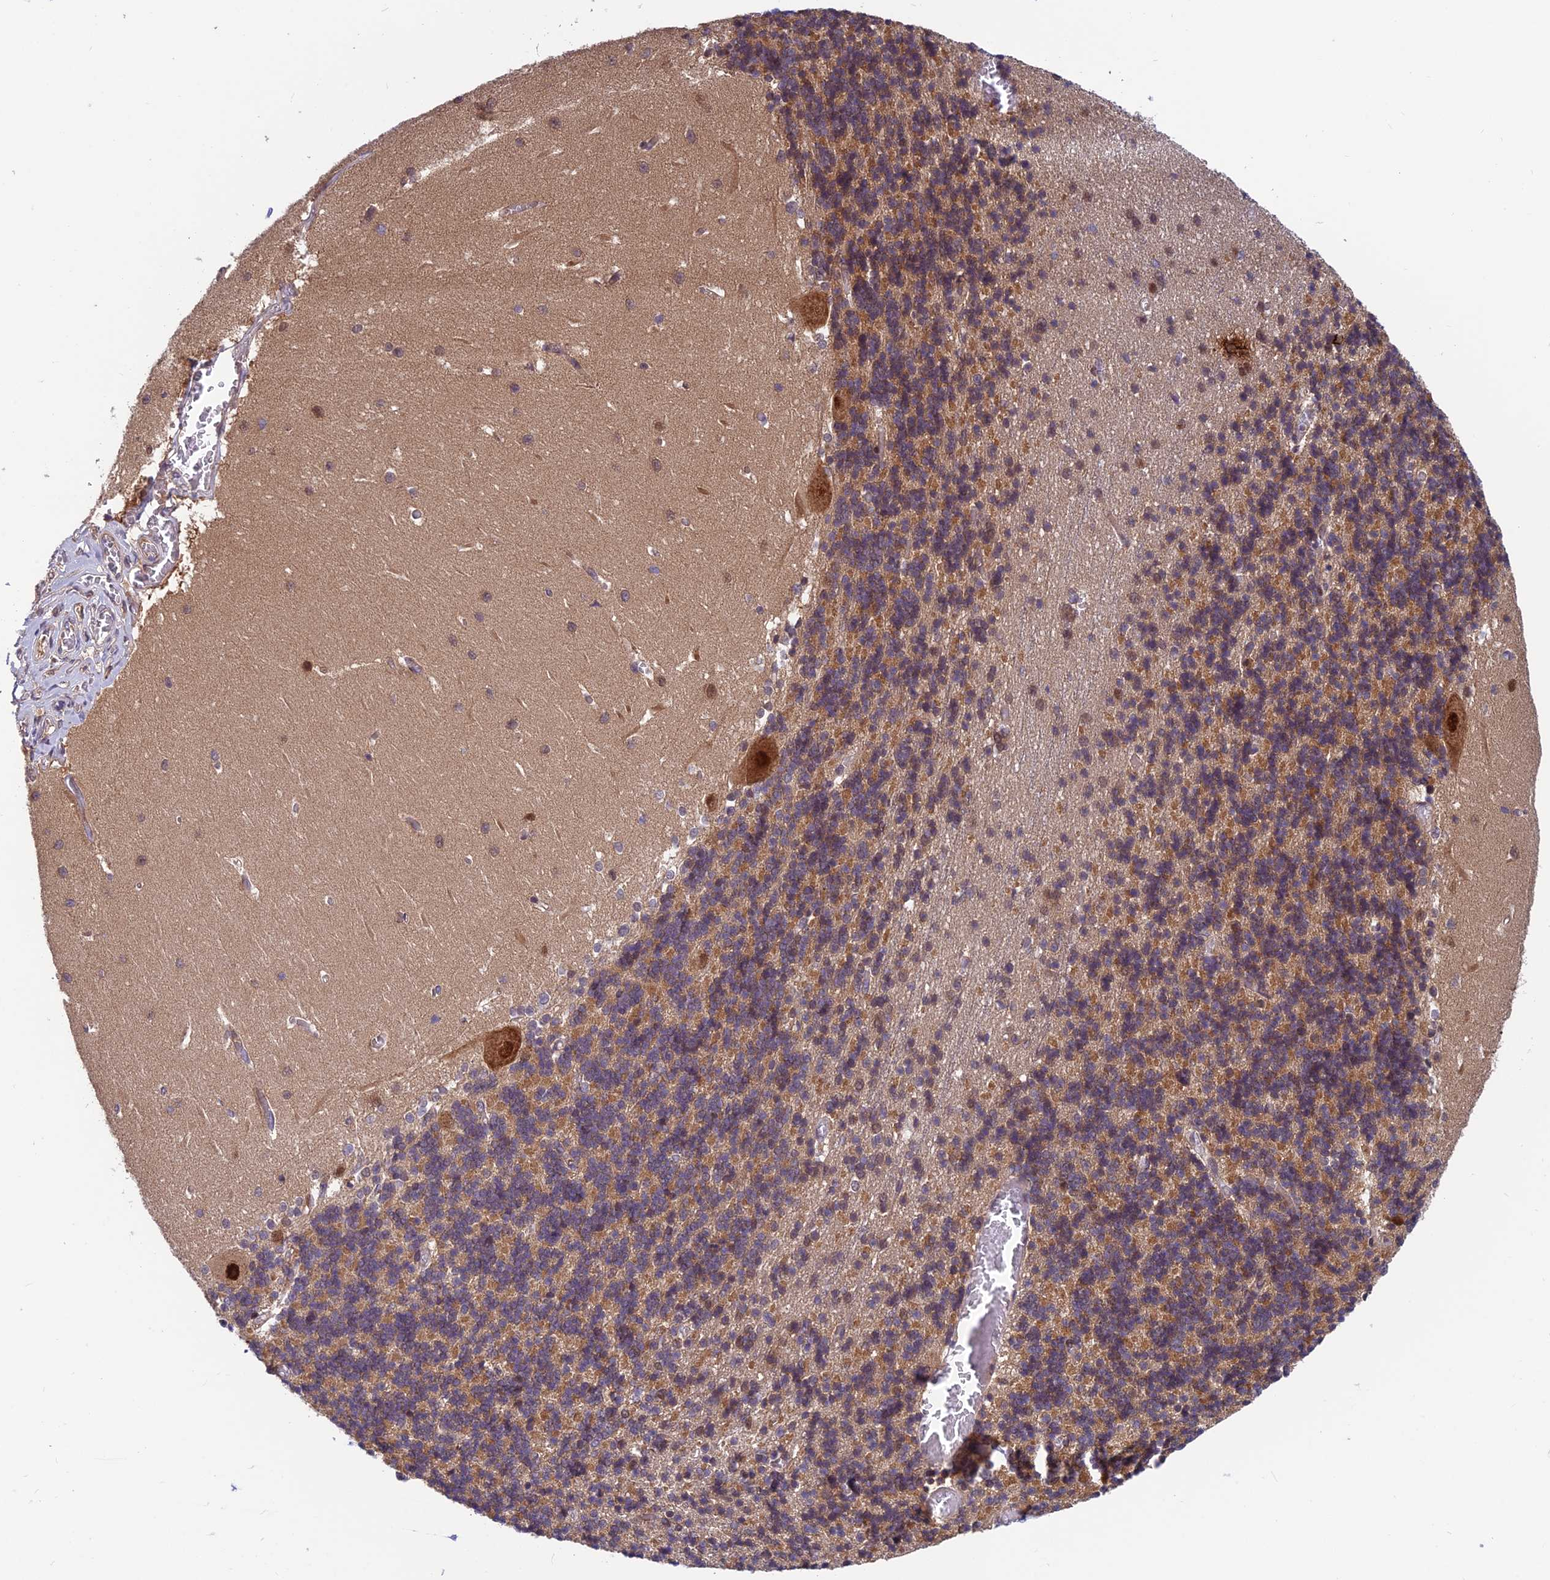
{"staining": {"intensity": "moderate", "quantity": ">75%", "location": "cytoplasmic/membranous"}, "tissue": "cerebellum", "cell_type": "Cells in granular layer", "image_type": "normal", "snomed": [{"axis": "morphology", "description": "Normal tissue, NOS"}, {"axis": "topography", "description": "Cerebellum"}], "caption": "Immunohistochemistry image of unremarkable cerebellum stained for a protein (brown), which exhibits medium levels of moderate cytoplasmic/membranous expression in approximately >75% of cells in granular layer.", "gene": "CCDC15", "patient": {"sex": "male", "age": 37}}